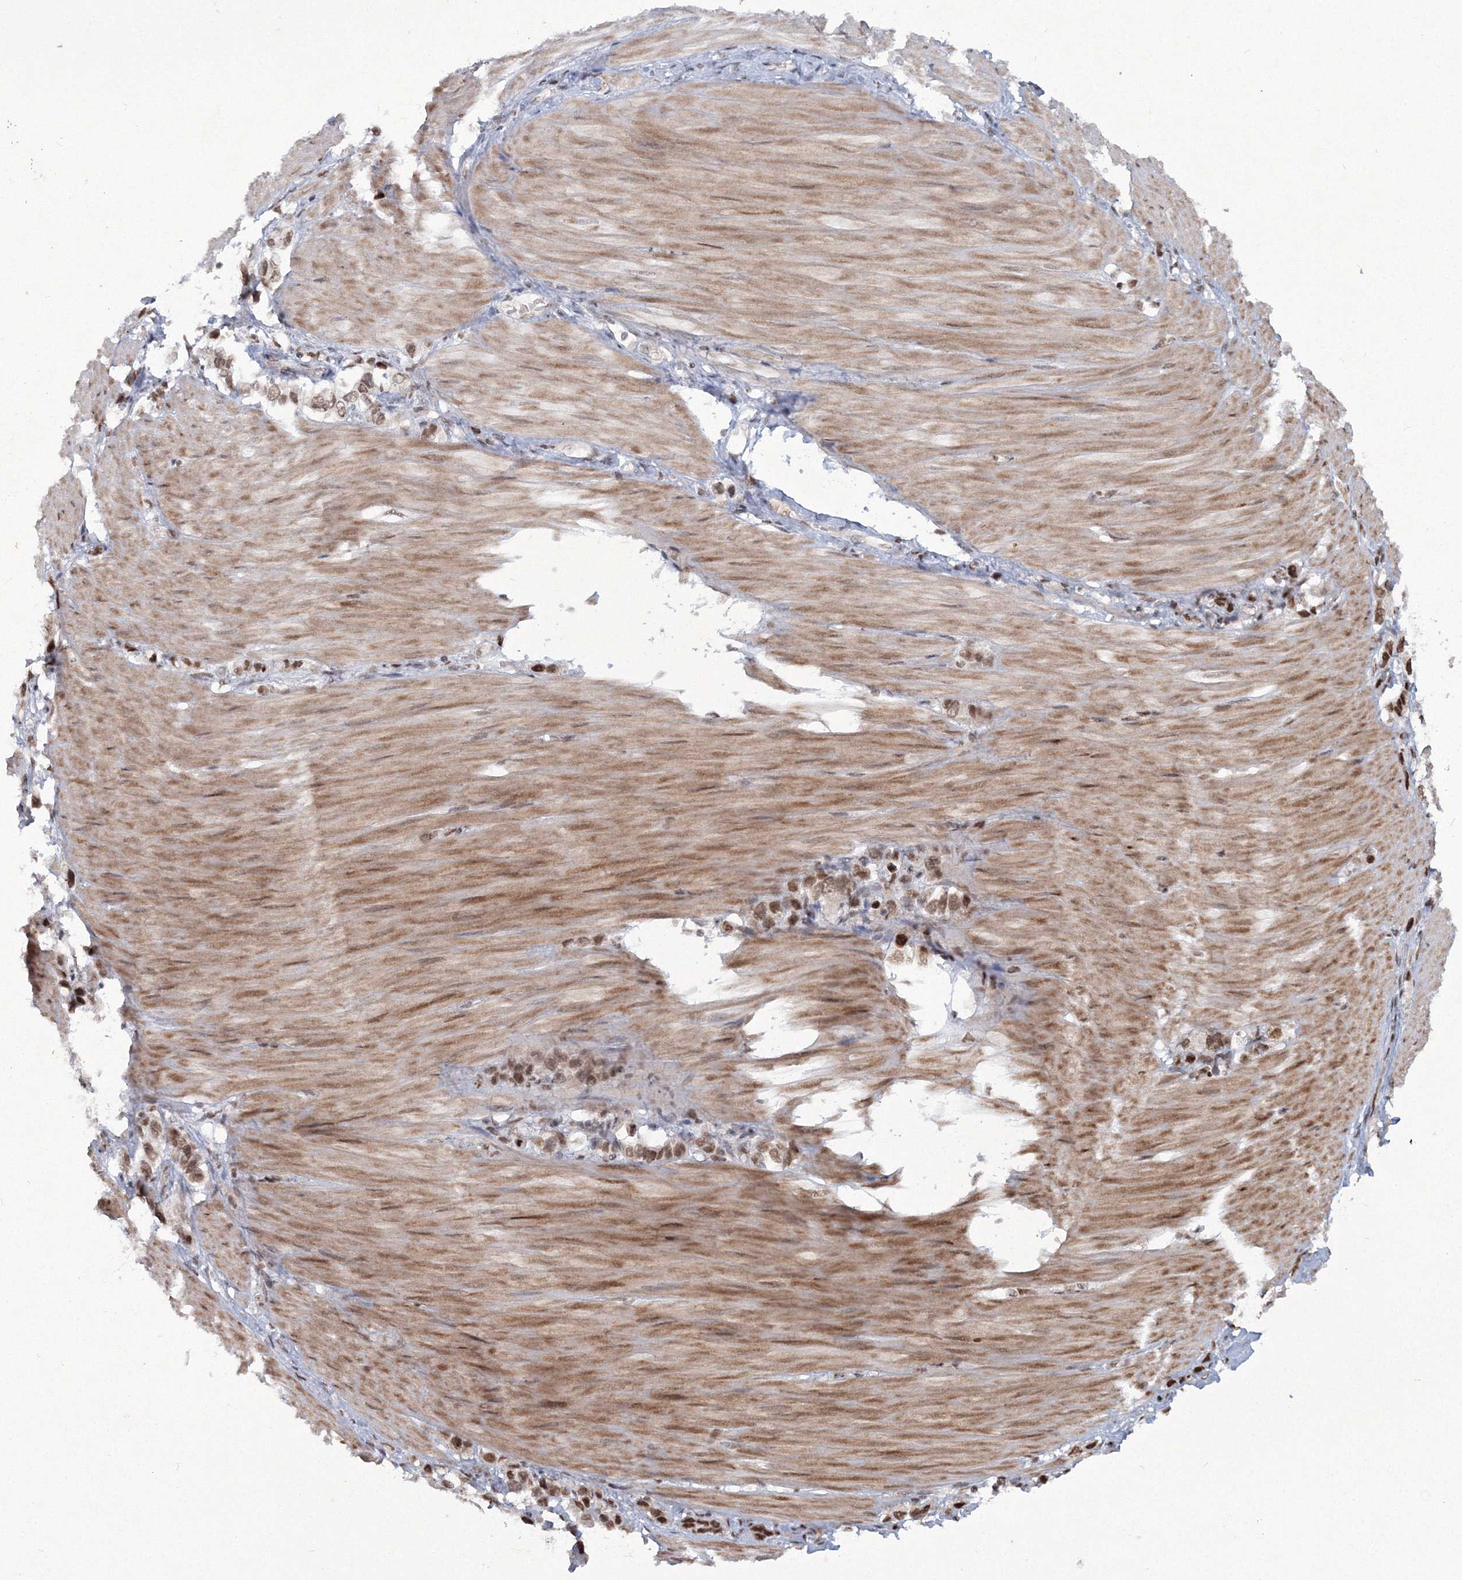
{"staining": {"intensity": "moderate", "quantity": ">75%", "location": "nuclear"}, "tissue": "stomach cancer", "cell_type": "Tumor cells", "image_type": "cancer", "snomed": [{"axis": "morphology", "description": "Adenocarcinoma, NOS"}, {"axis": "topography", "description": "Stomach"}], "caption": "Approximately >75% of tumor cells in human stomach adenocarcinoma reveal moderate nuclear protein expression as visualized by brown immunohistochemical staining.", "gene": "C3orf33", "patient": {"sex": "female", "age": 65}}